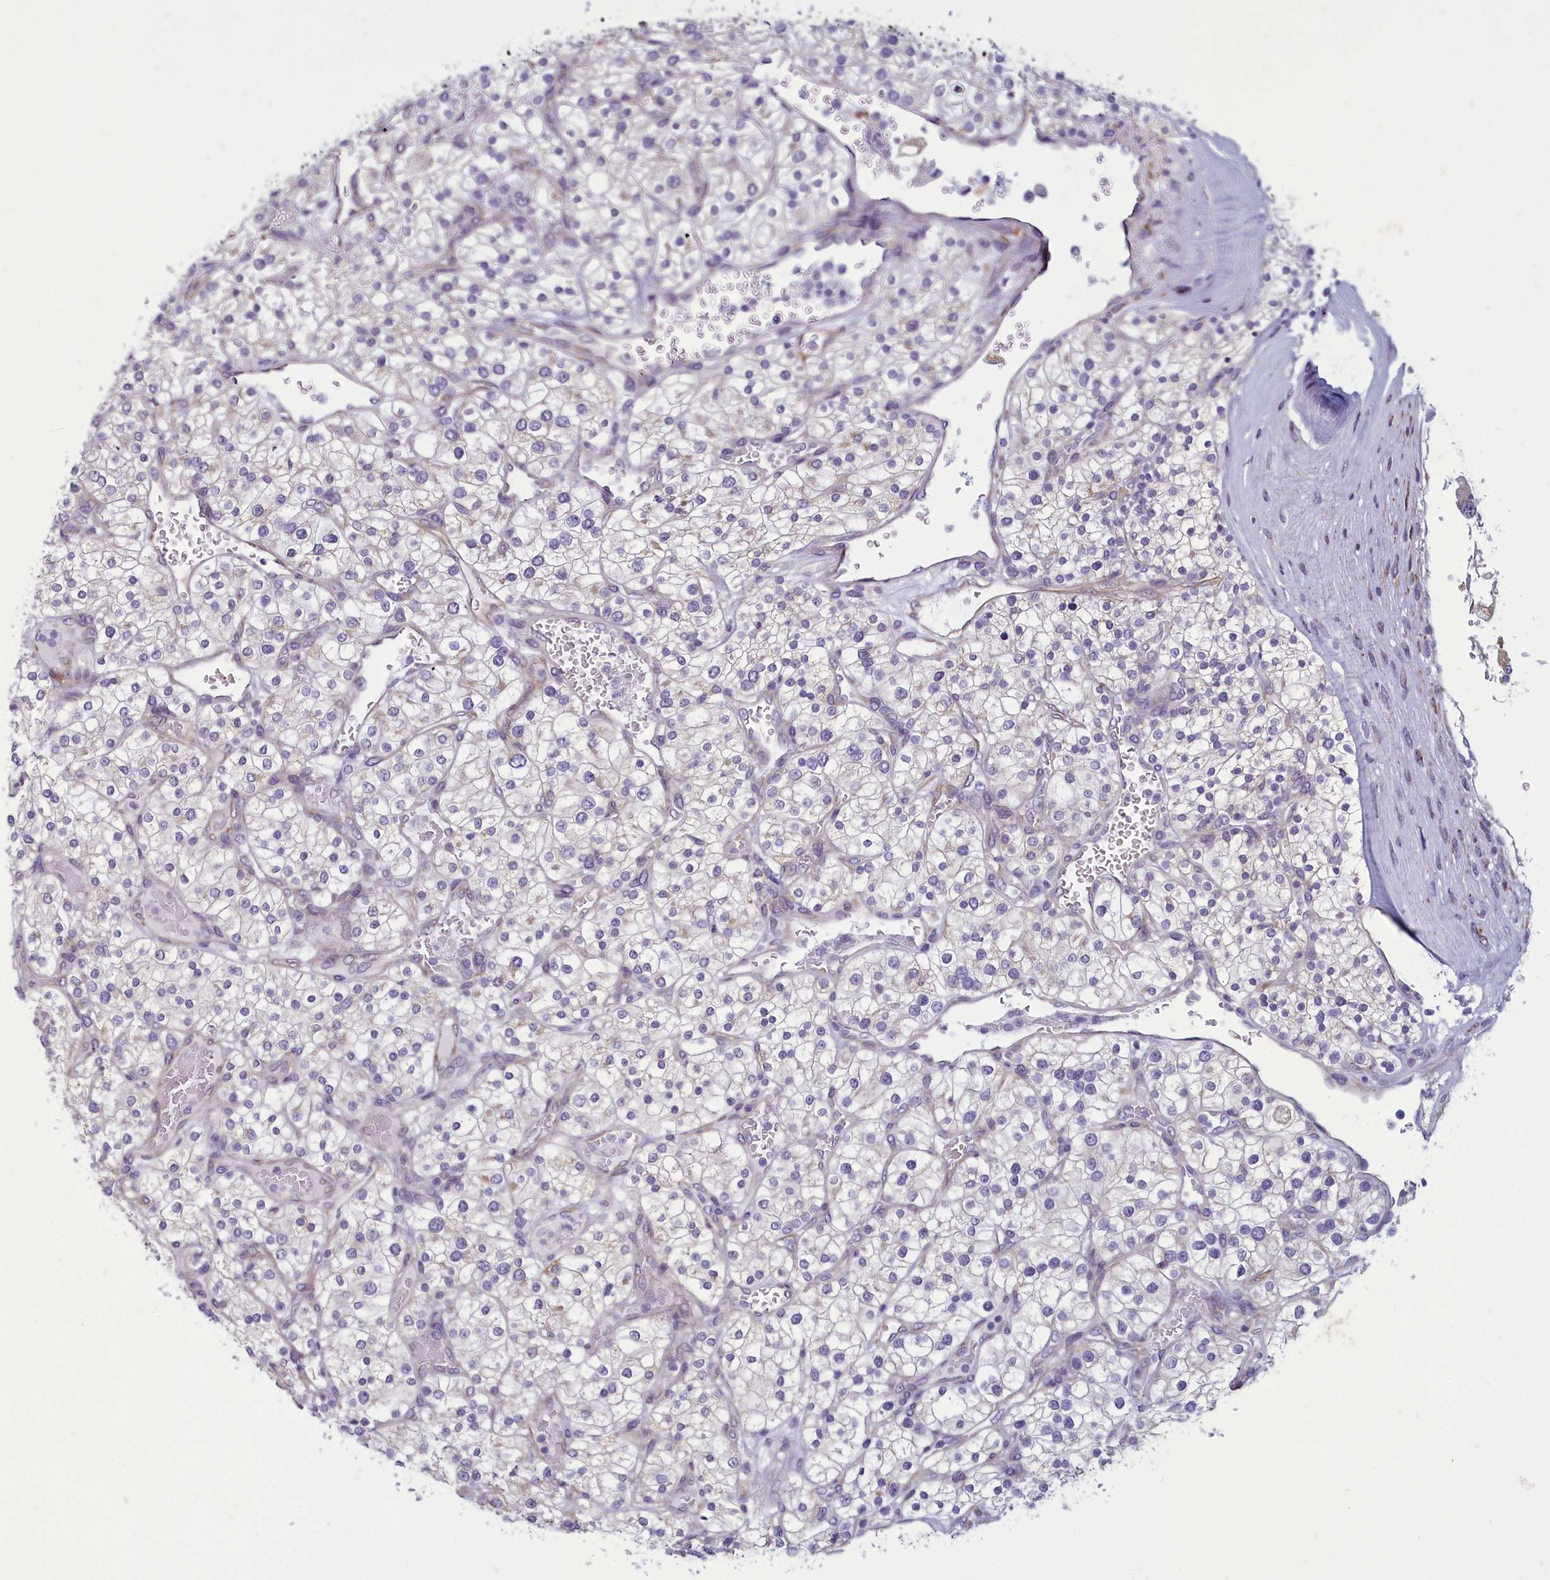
{"staining": {"intensity": "weak", "quantity": "<25%", "location": "cytoplasmic/membranous"}, "tissue": "renal cancer", "cell_type": "Tumor cells", "image_type": "cancer", "snomed": [{"axis": "morphology", "description": "Adenocarcinoma, NOS"}, {"axis": "topography", "description": "Kidney"}], "caption": "Tumor cells show no significant protein staining in renal cancer.", "gene": "CENATAC", "patient": {"sex": "male", "age": 80}}